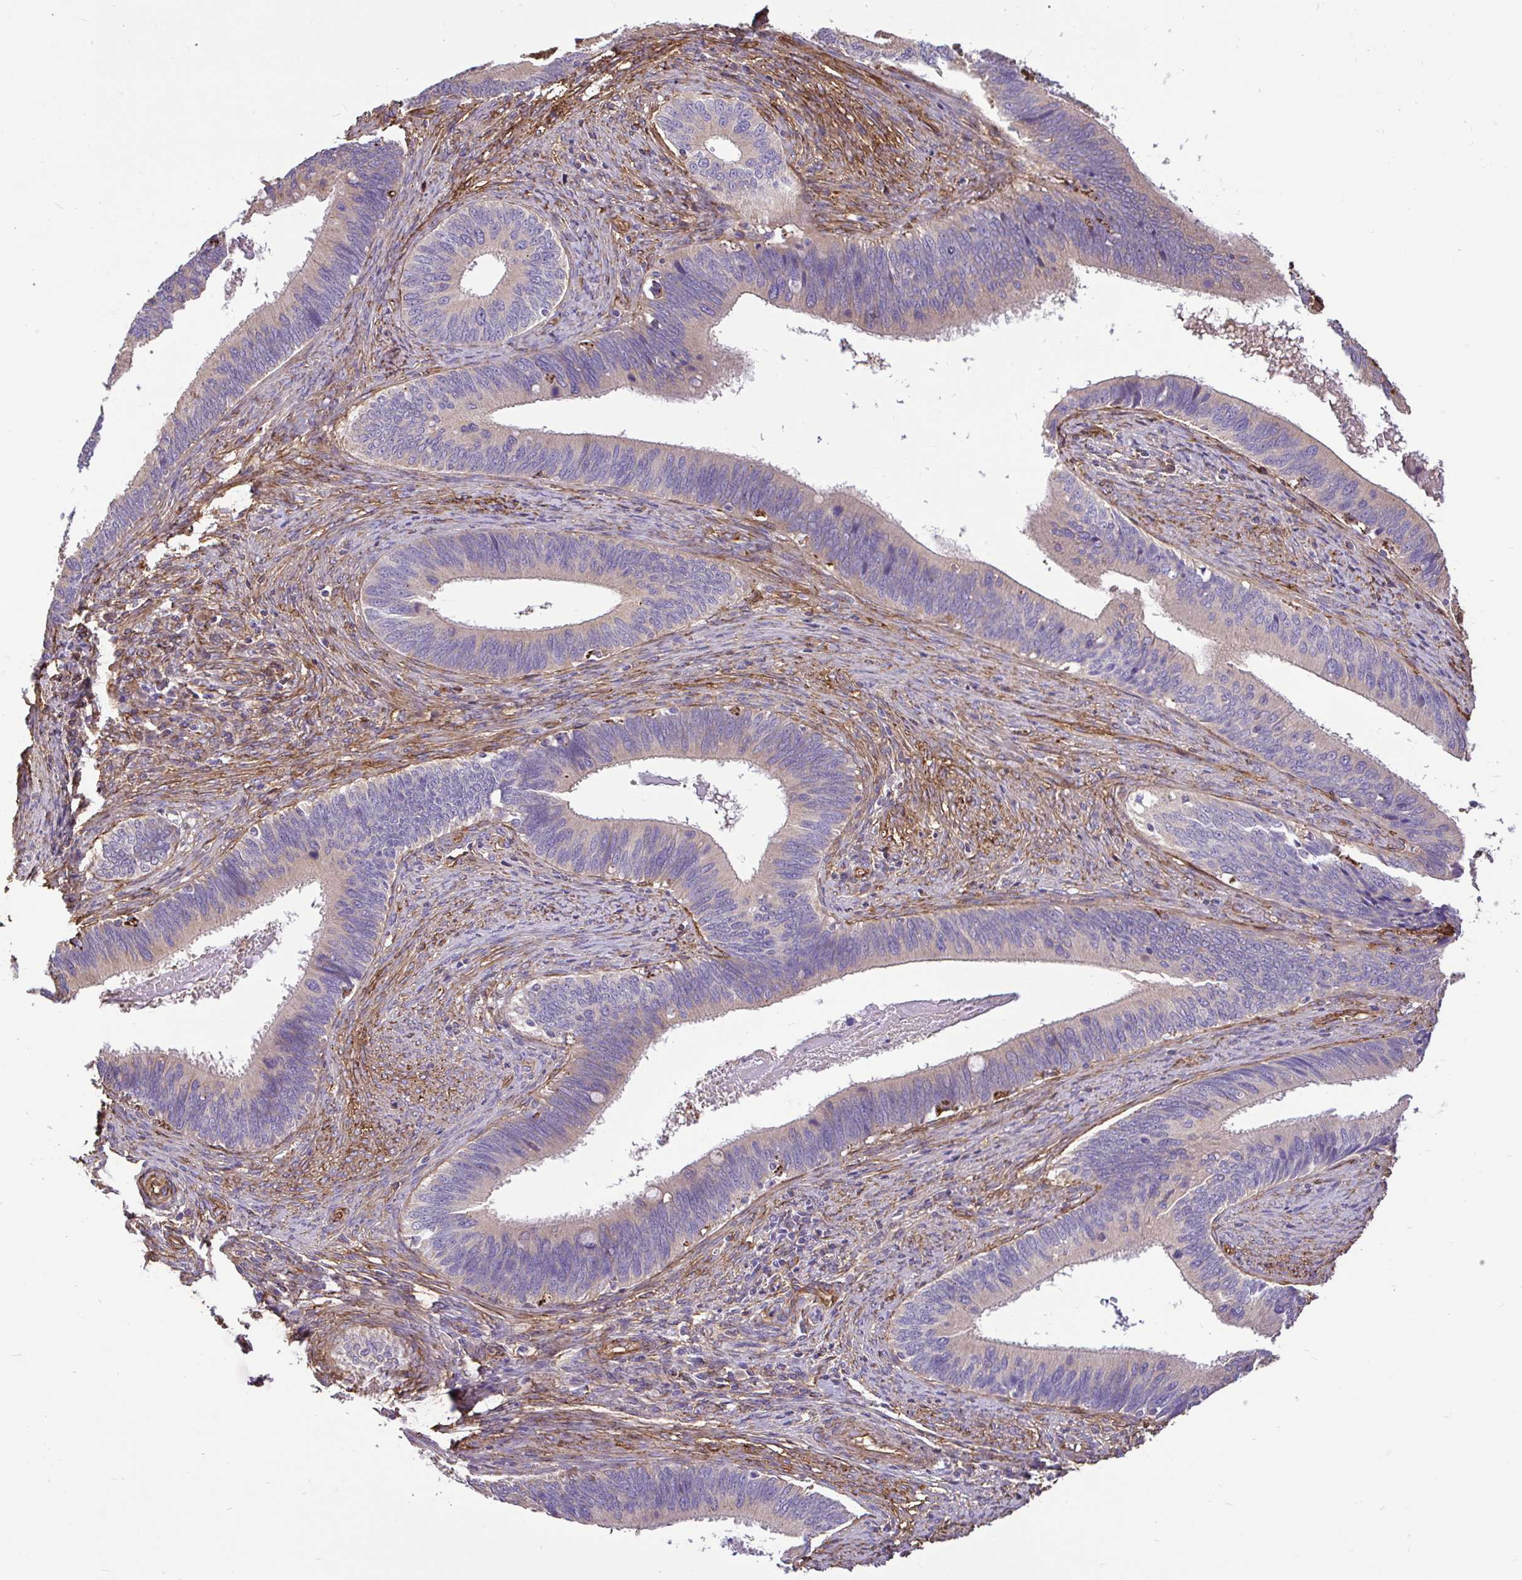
{"staining": {"intensity": "weak", "quantity": "25%-75%", "location": "cytoplasmic/membranous"}, "tissue": "cervical cancer", "cell_type": "Tumor cells", "image_type": "cancer", "snomed": [{"axis": "morphology", "description": "Adenocarcinoma, NOS"}, {"axis": "topography", "description": "Cervix"}], "caption": "Immunohistochemistry (IHC) staining of cervical cancer, which exhibits low levels of weak cytoplasmic/membranous staining in about 25%-75% of tumor cells indicating weak cytoplasmic/membranous protein expression. The staining was performed using DAB (brown) for protein detection and nuclei were counterstained in hematoxylin (blue).", "gene": "PTPRK", "patient": {"sex": "female", "age": 42}}